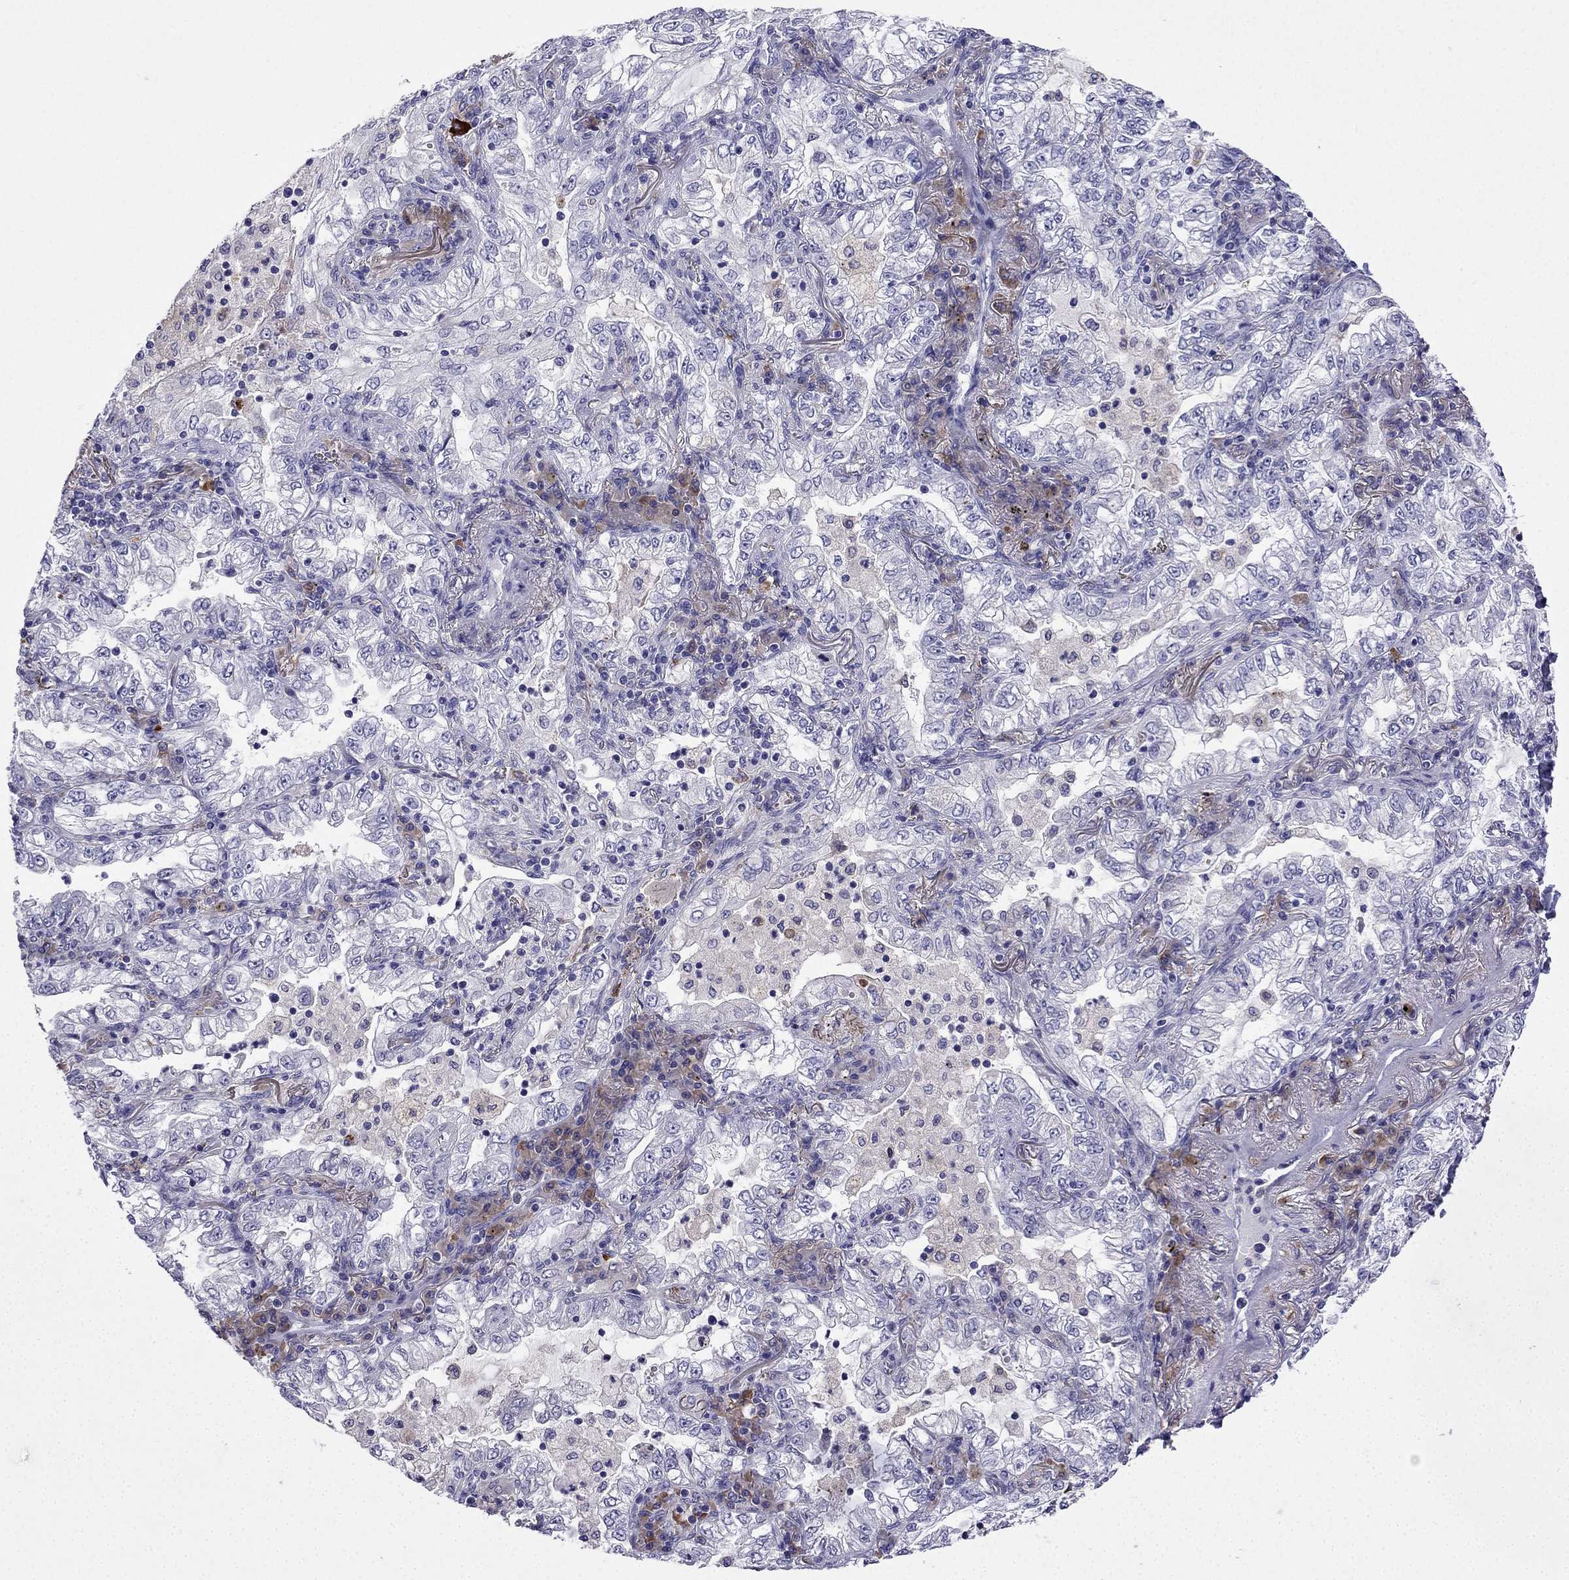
{"staining": {"intensity": "negative", "quantity": "none", "location": "none"}, "tissue": "lung cancer", "cell_type": "Tumor cells", "image_type": "cancer", "snomed": [{"axis": "morphology", "description": "Adenocarcinoma, NOS"}, {"axis": "topography", "description": "Lung"}], "caption": "Tumor cells are negative for brown protein staining in lung adenocarcinoma.", "gene": "TSSK4", "patient": {"sex": "female", "age": 73}}